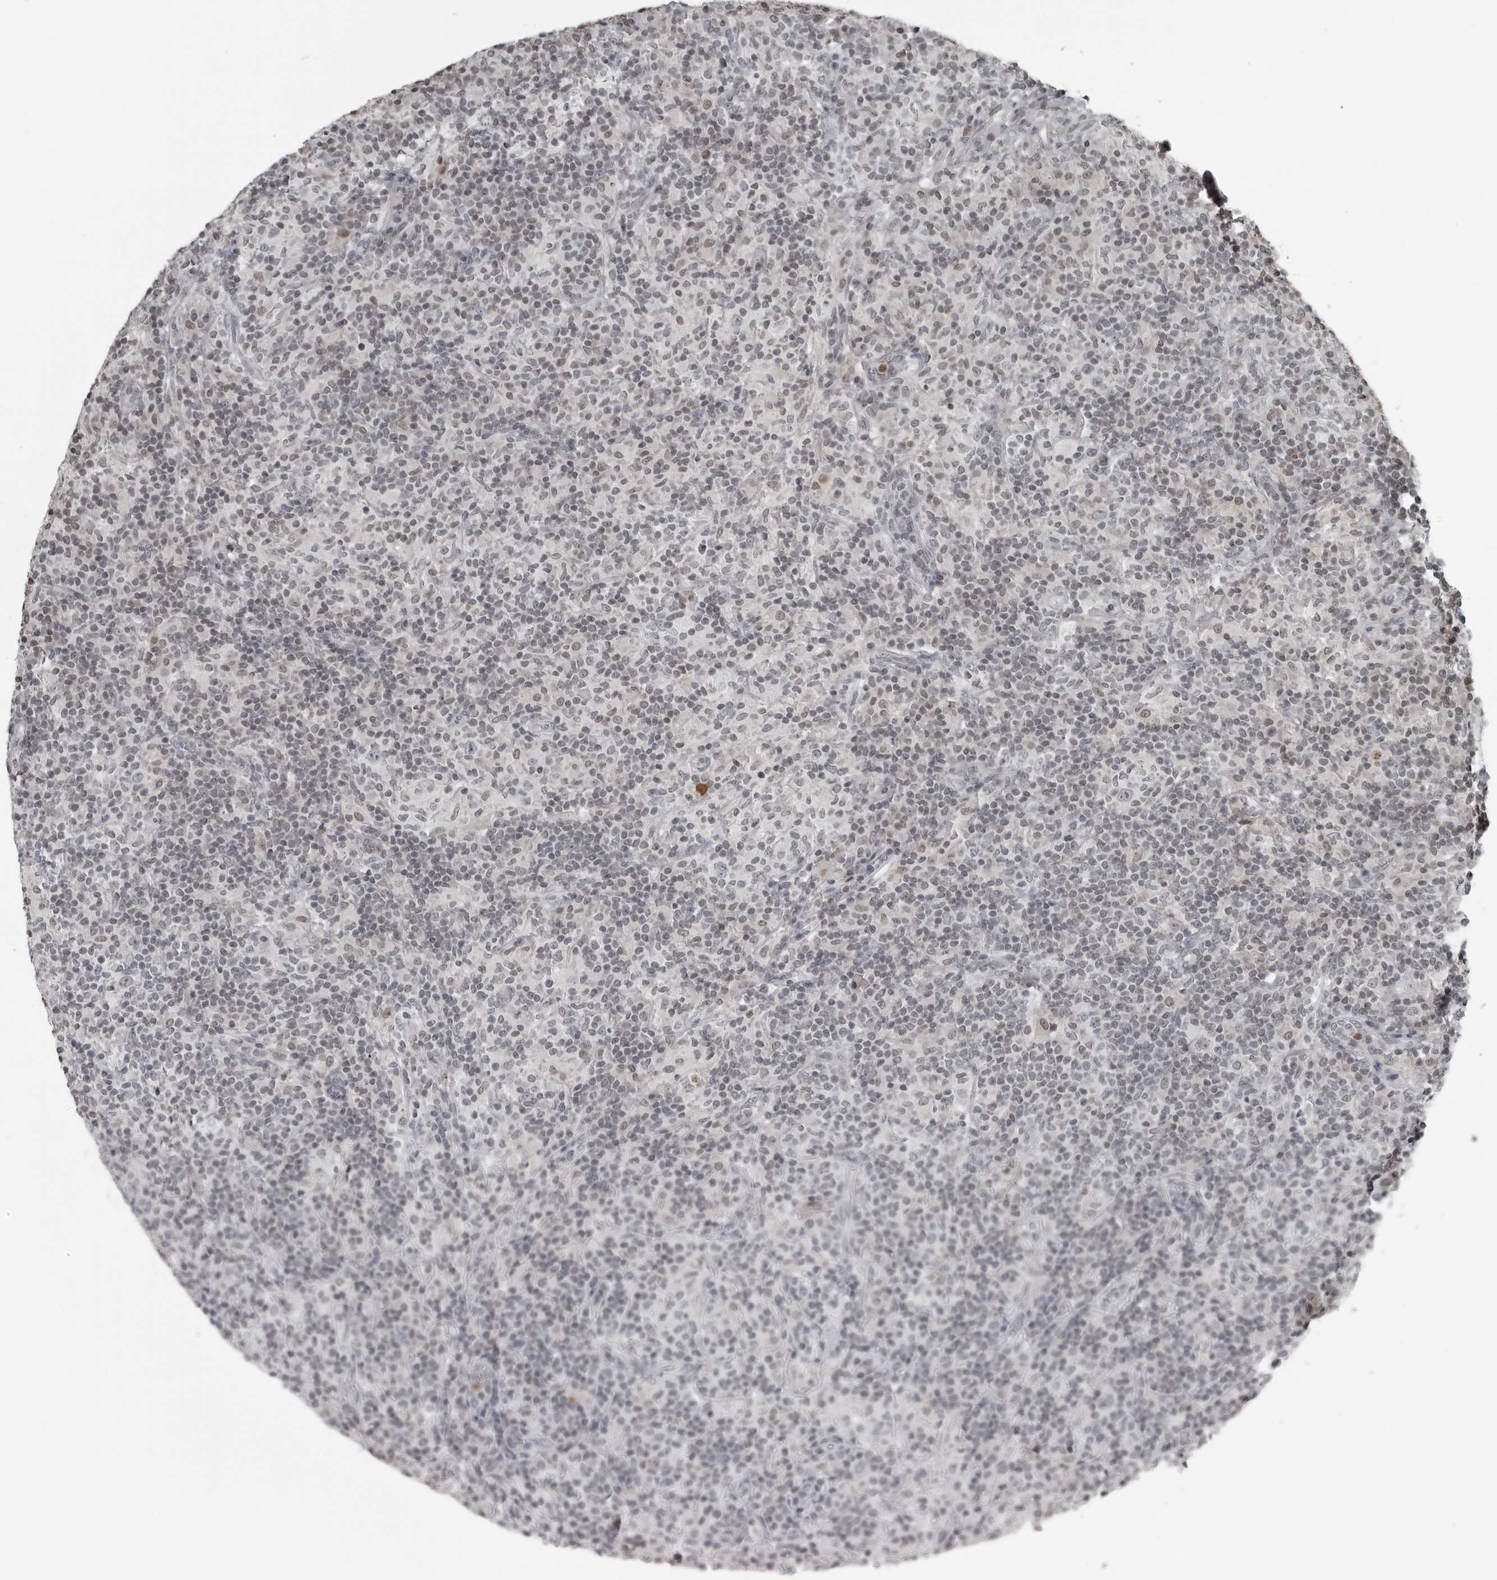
{"staining": {"intensity": "negative", "quantity": "none", "location": "none"}, "tissue": "lymphoma", "cell_type": "Tumor cells", "image_type": "cancer", "snomed": [{"axis": "morphology", "description": "Hodgkin's disease, NOS"}, {"axis": "topography", "description": "Lymph node"}], "caption": "Immunohistochemistry (IHC) of human lymphoma displays no expression in tumor cells.", "gene": "RTCA", "patient": {"sex": "male", "age": 70}}